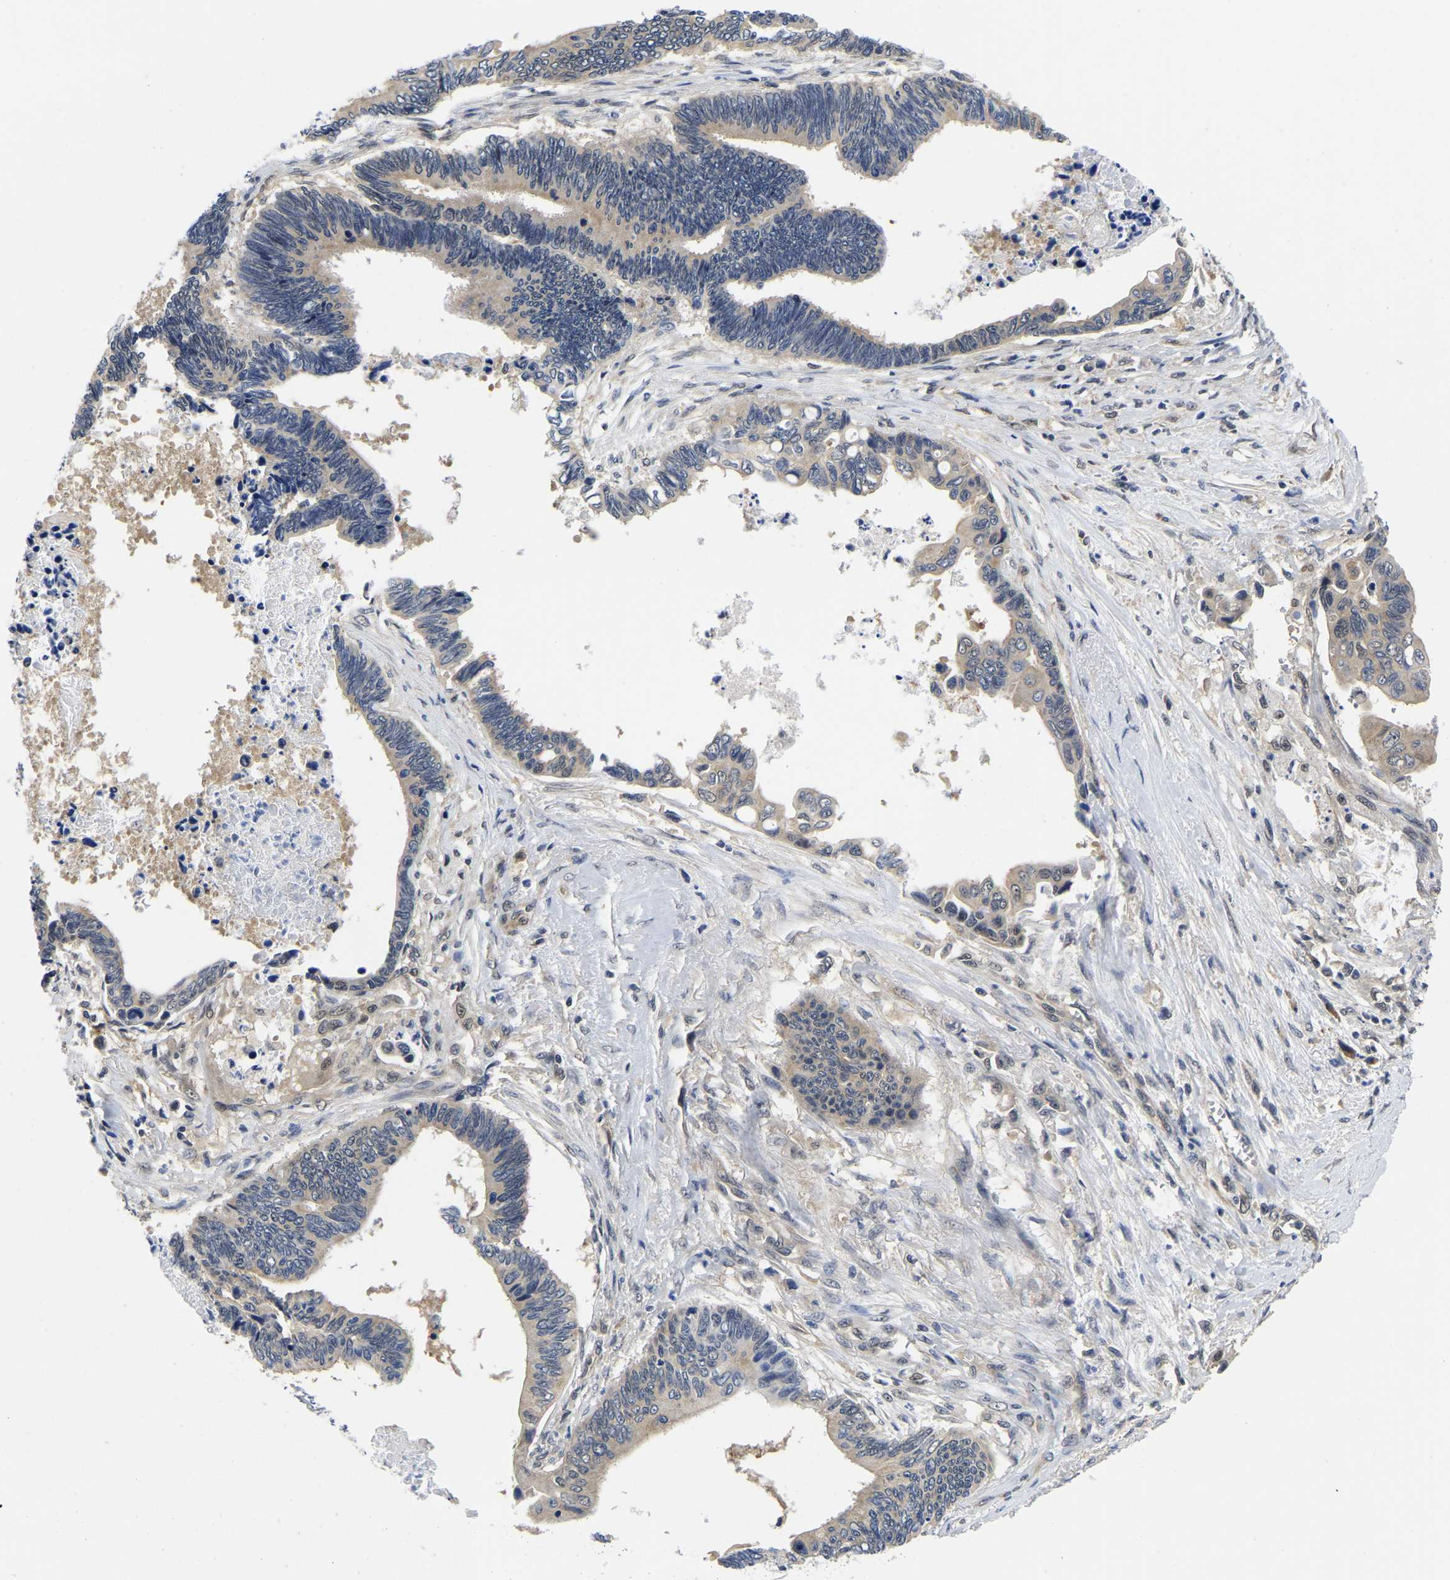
{"staining": {"intensity": "weak", "quantity": "<25%", "location": "cytoplasmic/membranous"}, "tissue": "pancreatic cancer", "cell_type": "Tumor cells", "image_type": "cancer", "snomed": [{"axis": "morphology", "description": "Adenocarcinoma, NOS"}, {"axis": "topography", "description": "Pancreas"}], "caption": "Tumor cells are negative for protein expression in human pancreatic adenocarcinoma.", "gene": "MCOLN2", "patient": {"sex": "female", "age": 70}}